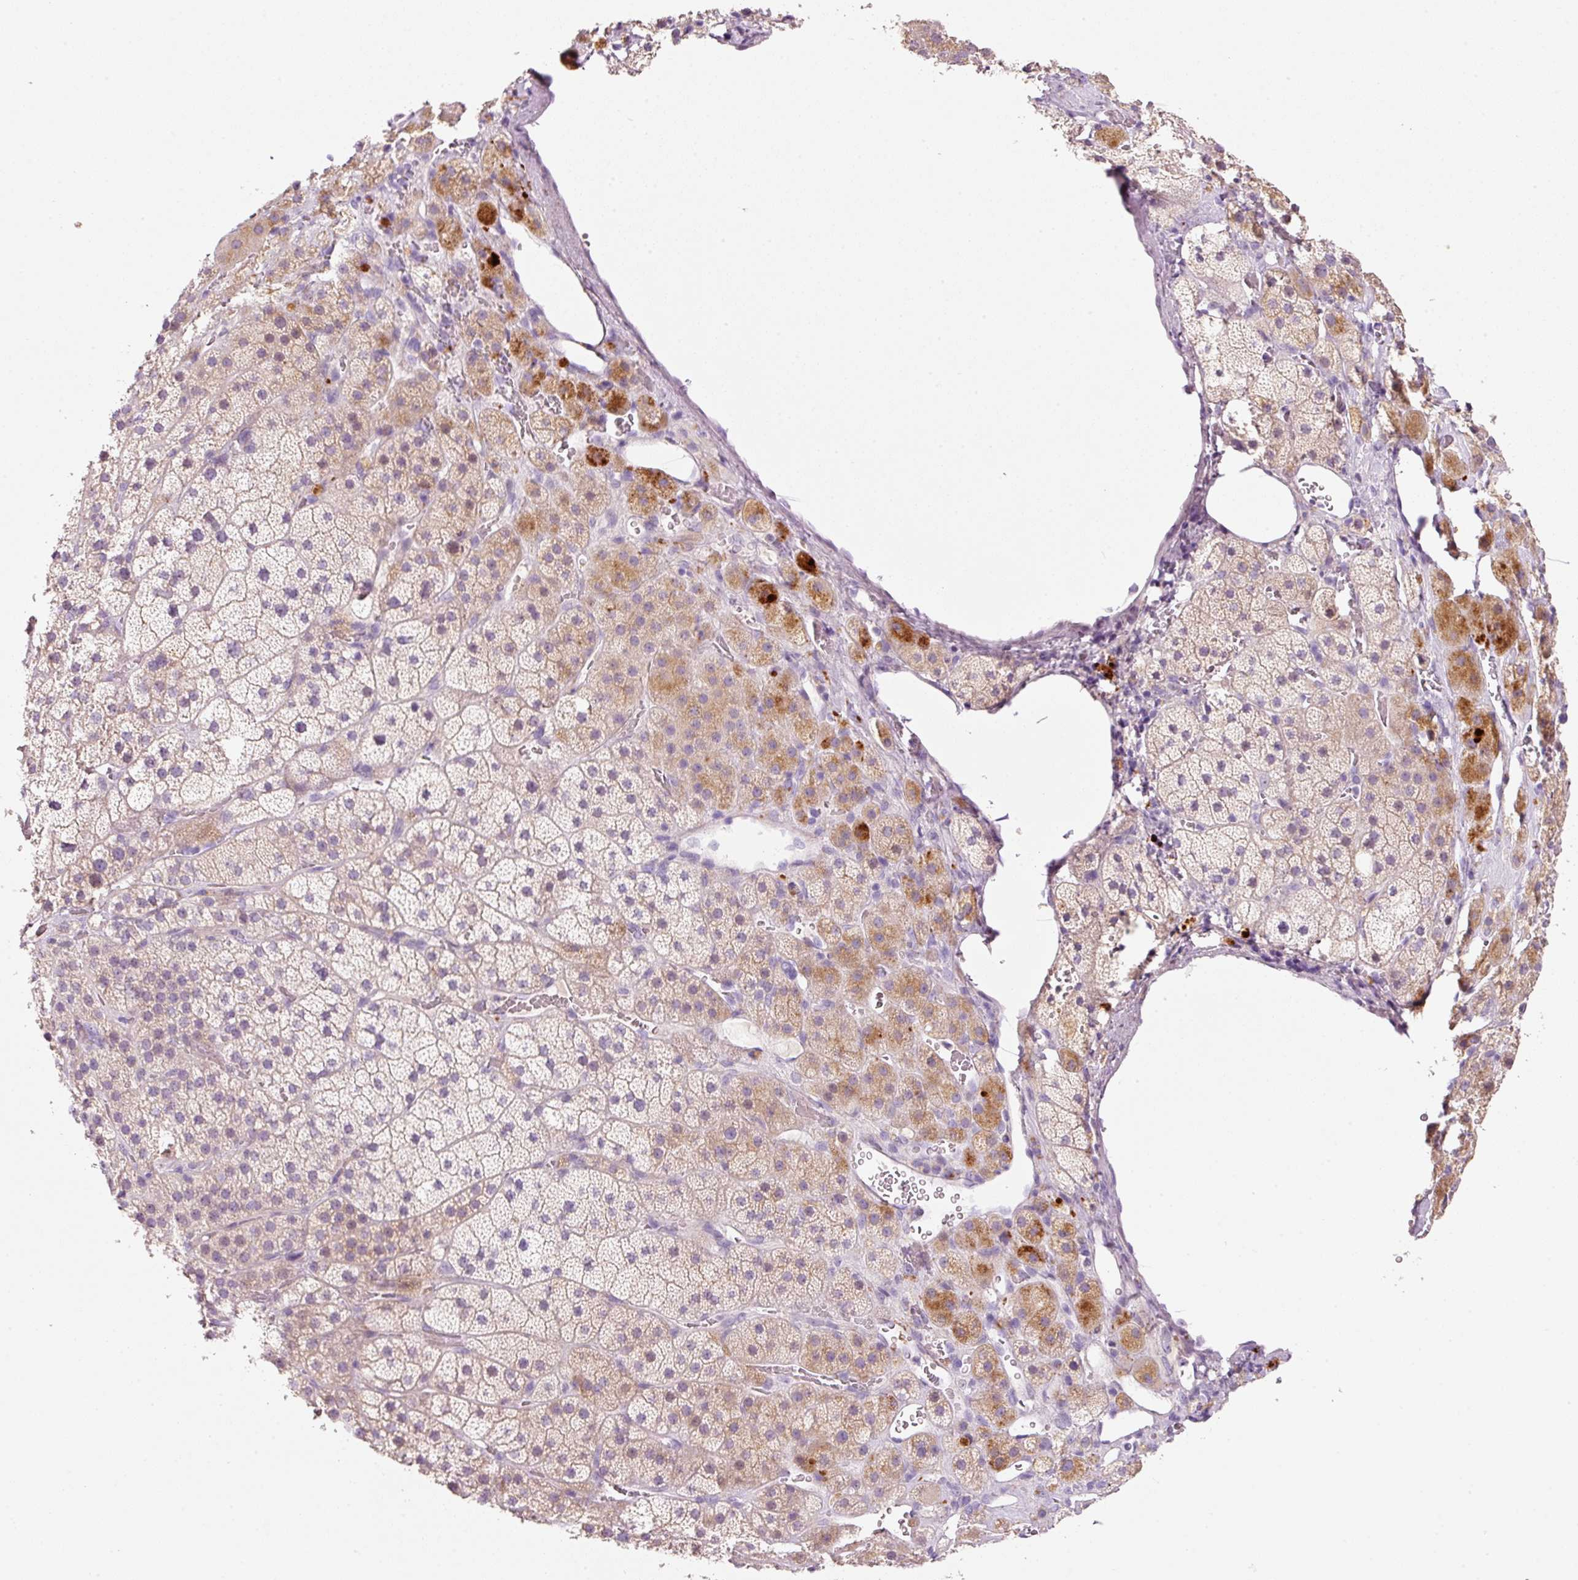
{"staining": {"intensity": "strong", "quantity": "<25%", "location": "cytoplasmic/membranous"}, "tissue": "adrenal gland", "cell_type": "Glandular cells", "image_type": "normal", "snomed": [{"axis": "morphology", "description": "Normal tissue, NOS"}, {"axis": "topography", "description": "Adrenal gland"}], "caption": "Immunohistochemical staining of normal human adrenal gland displays <25% levels of strong cytoplasmic/membranous protein positivity in approximately <25% of glandular cells.", "gene": "TENT5C", "patient": {"sex": "male", "age": 57}}